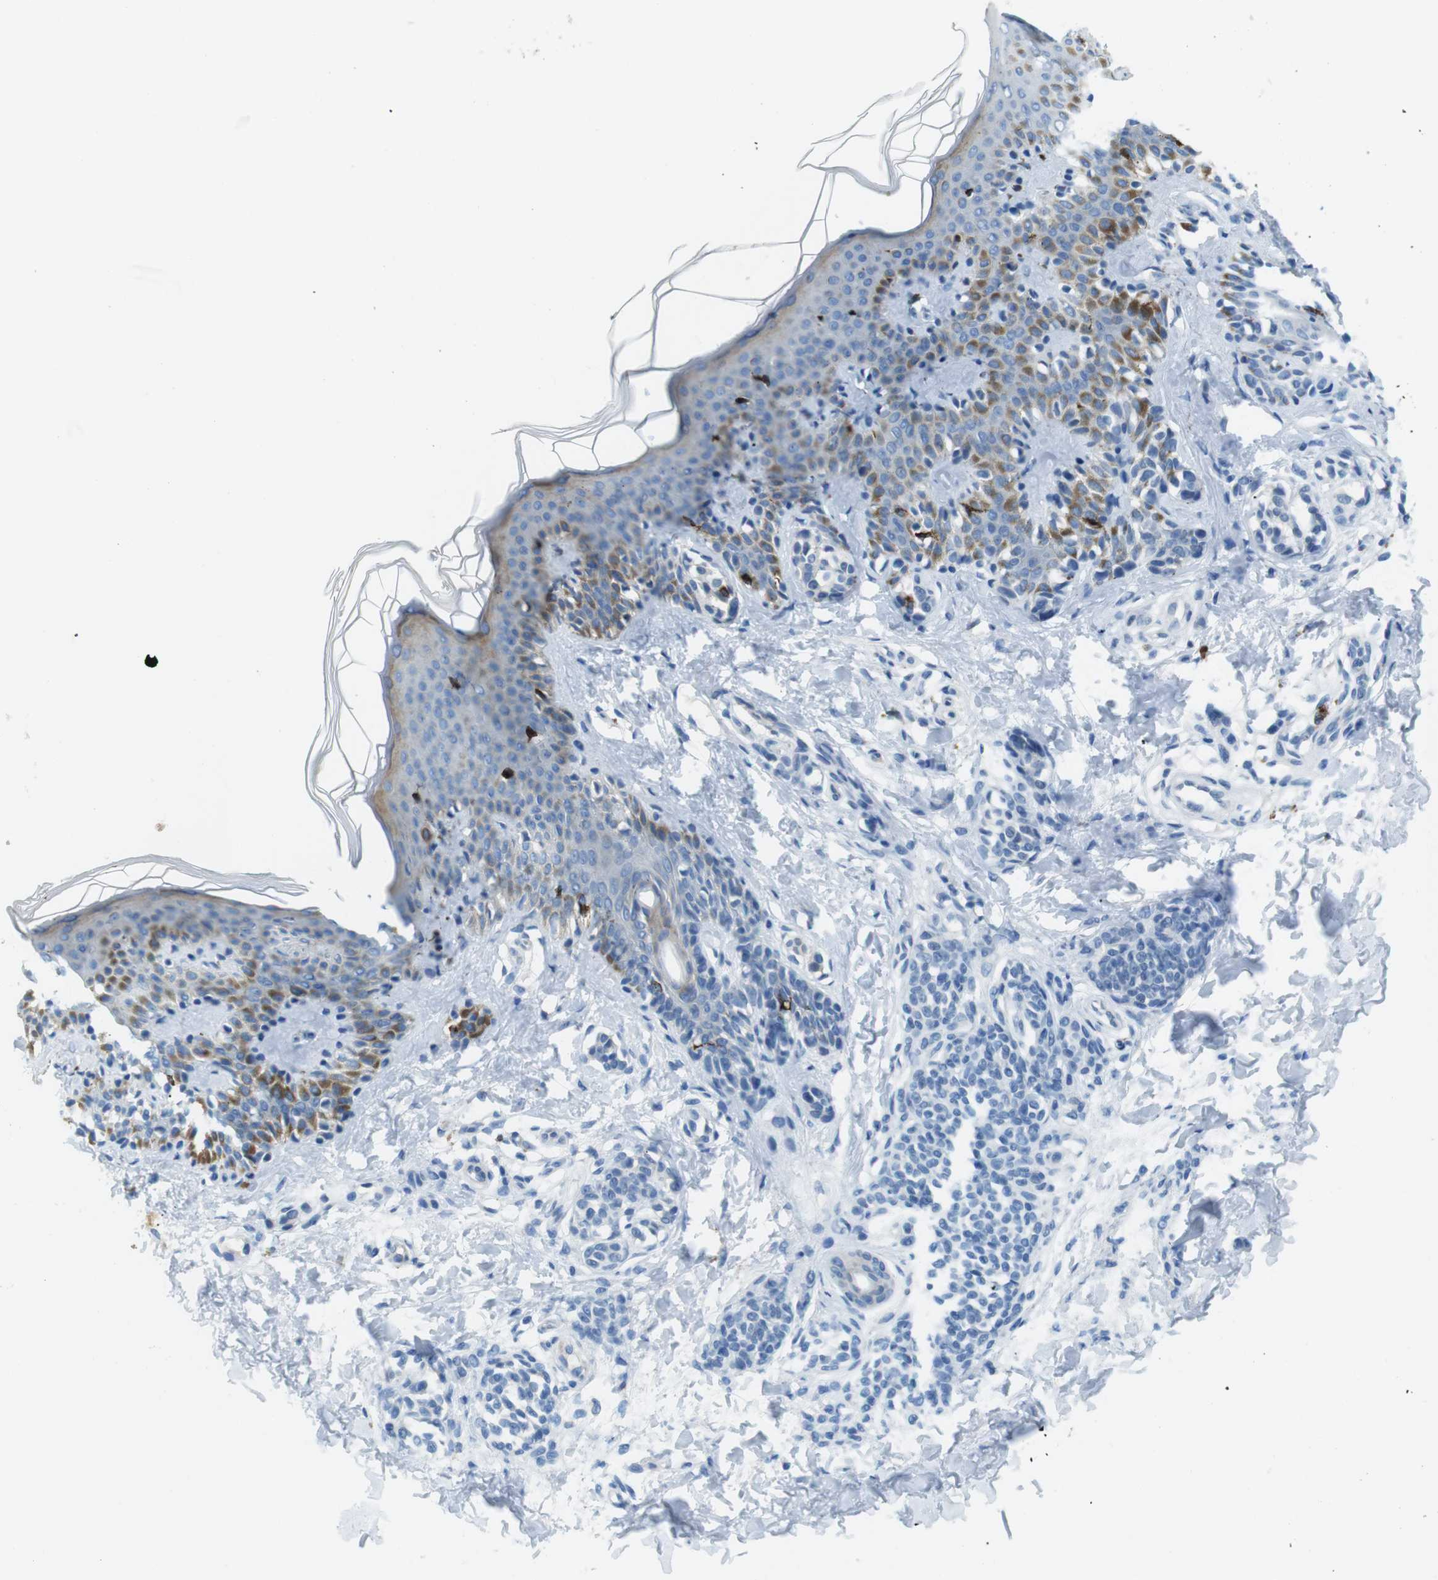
{"staining": {"intensity": "negative", "quantity": "none", "location": "none"}, "tissue": "skin", "cell_type": "Fibroblasts", "image_type": "normal", "snomed": [{"axis": "morphology", "description": "Normal tissue, NOS"}, {"axis": "topography", "description": "Skin"}], "caption": "This is an IHC photomicrograph of unremarkable skin. There is no expression in fibroblasts.", "gene": "SLC35A3", "patient": {"sex": "male", "age": 16}}